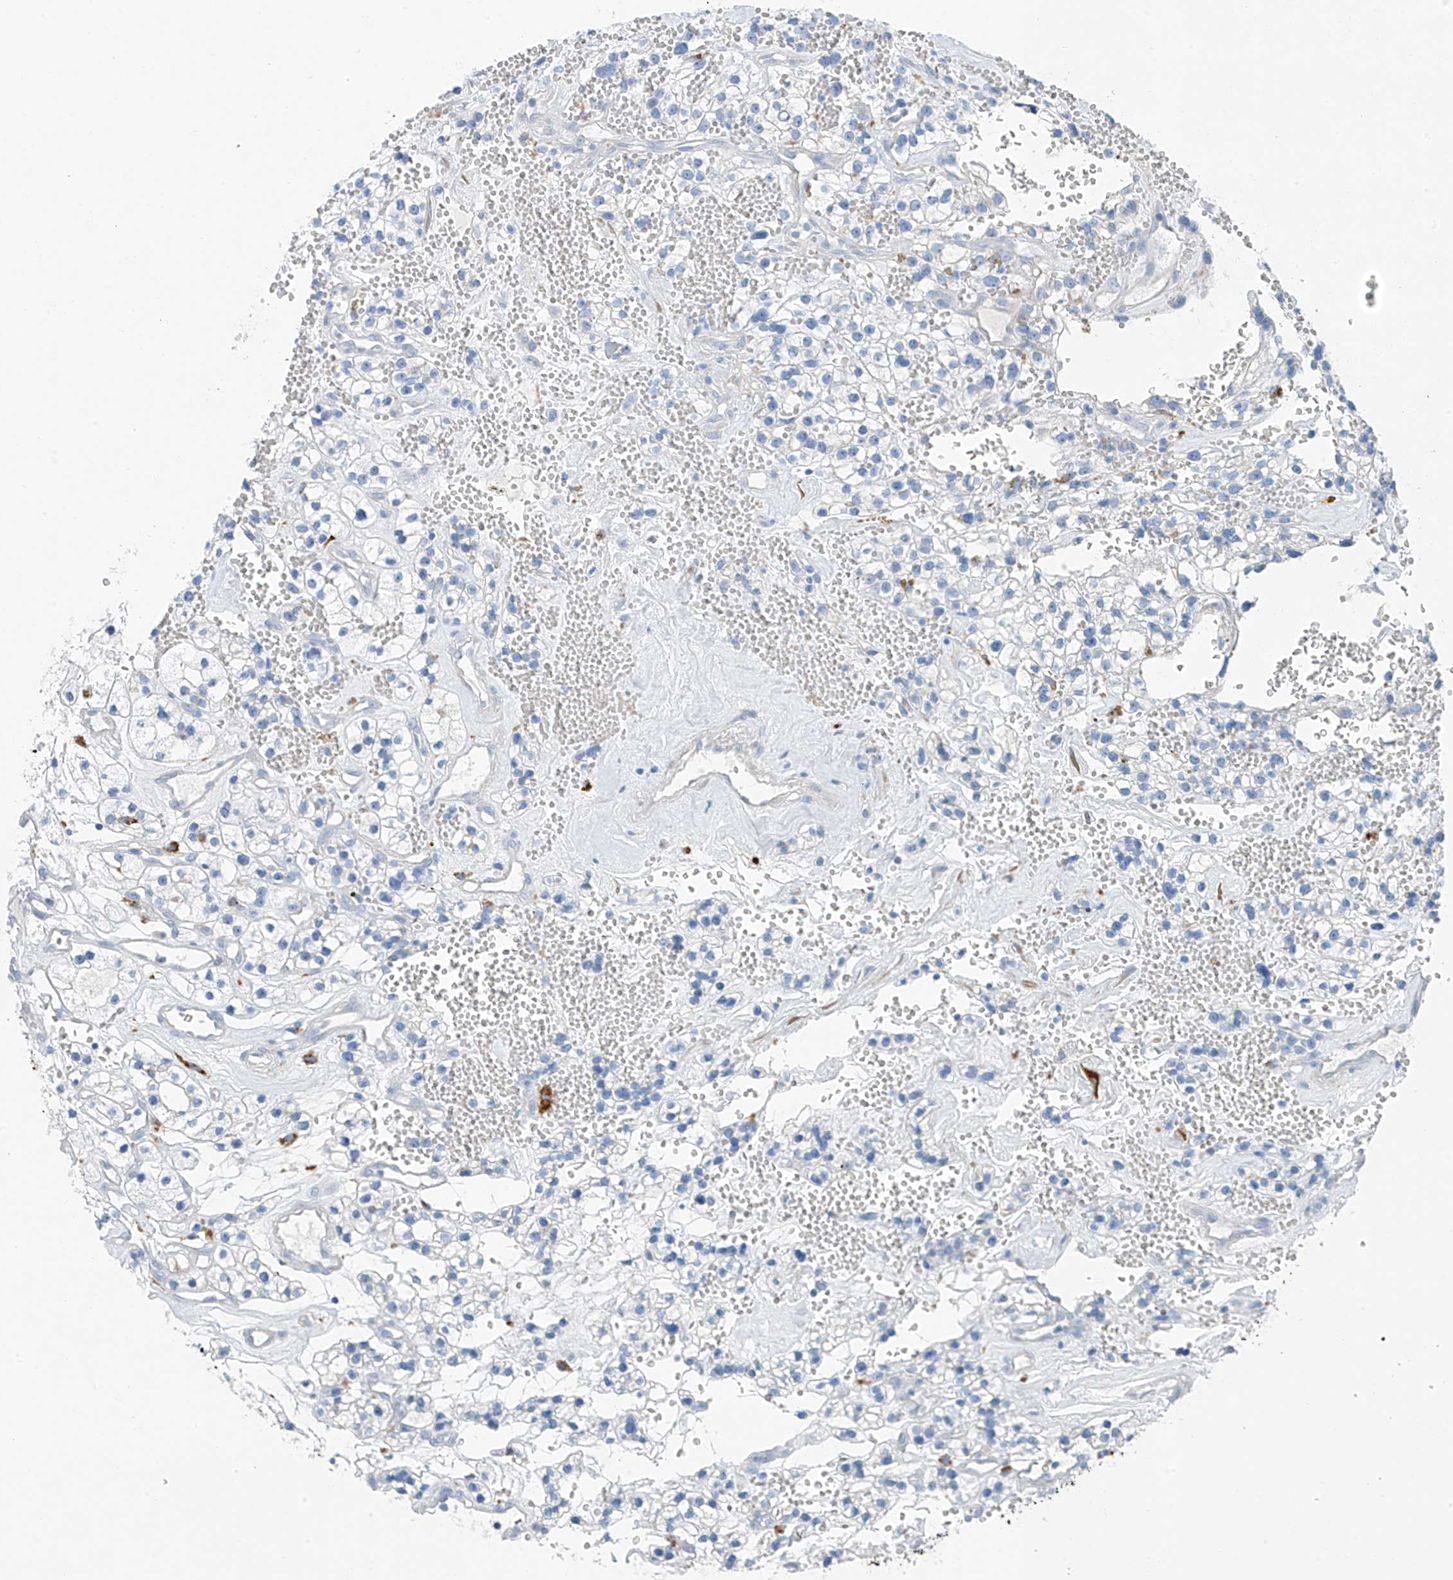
{"staining": {"intensity": "negative", "quantity": "none", "location": "none"}, "tissue": "renal cancer", "cell_type": "Tumor cells", "image_type": "cancer", "snomed": [{"axis": "morphology", "description": "Adenocarcinoma, NOS"}, {"axis": "topography", "description": "Kidney"}], "caption": "There is no significant staining in tumor cells of adenocarcinoma (renal).", "gene": "GLMP", "patient": {"sex": "female", "age": 57}}